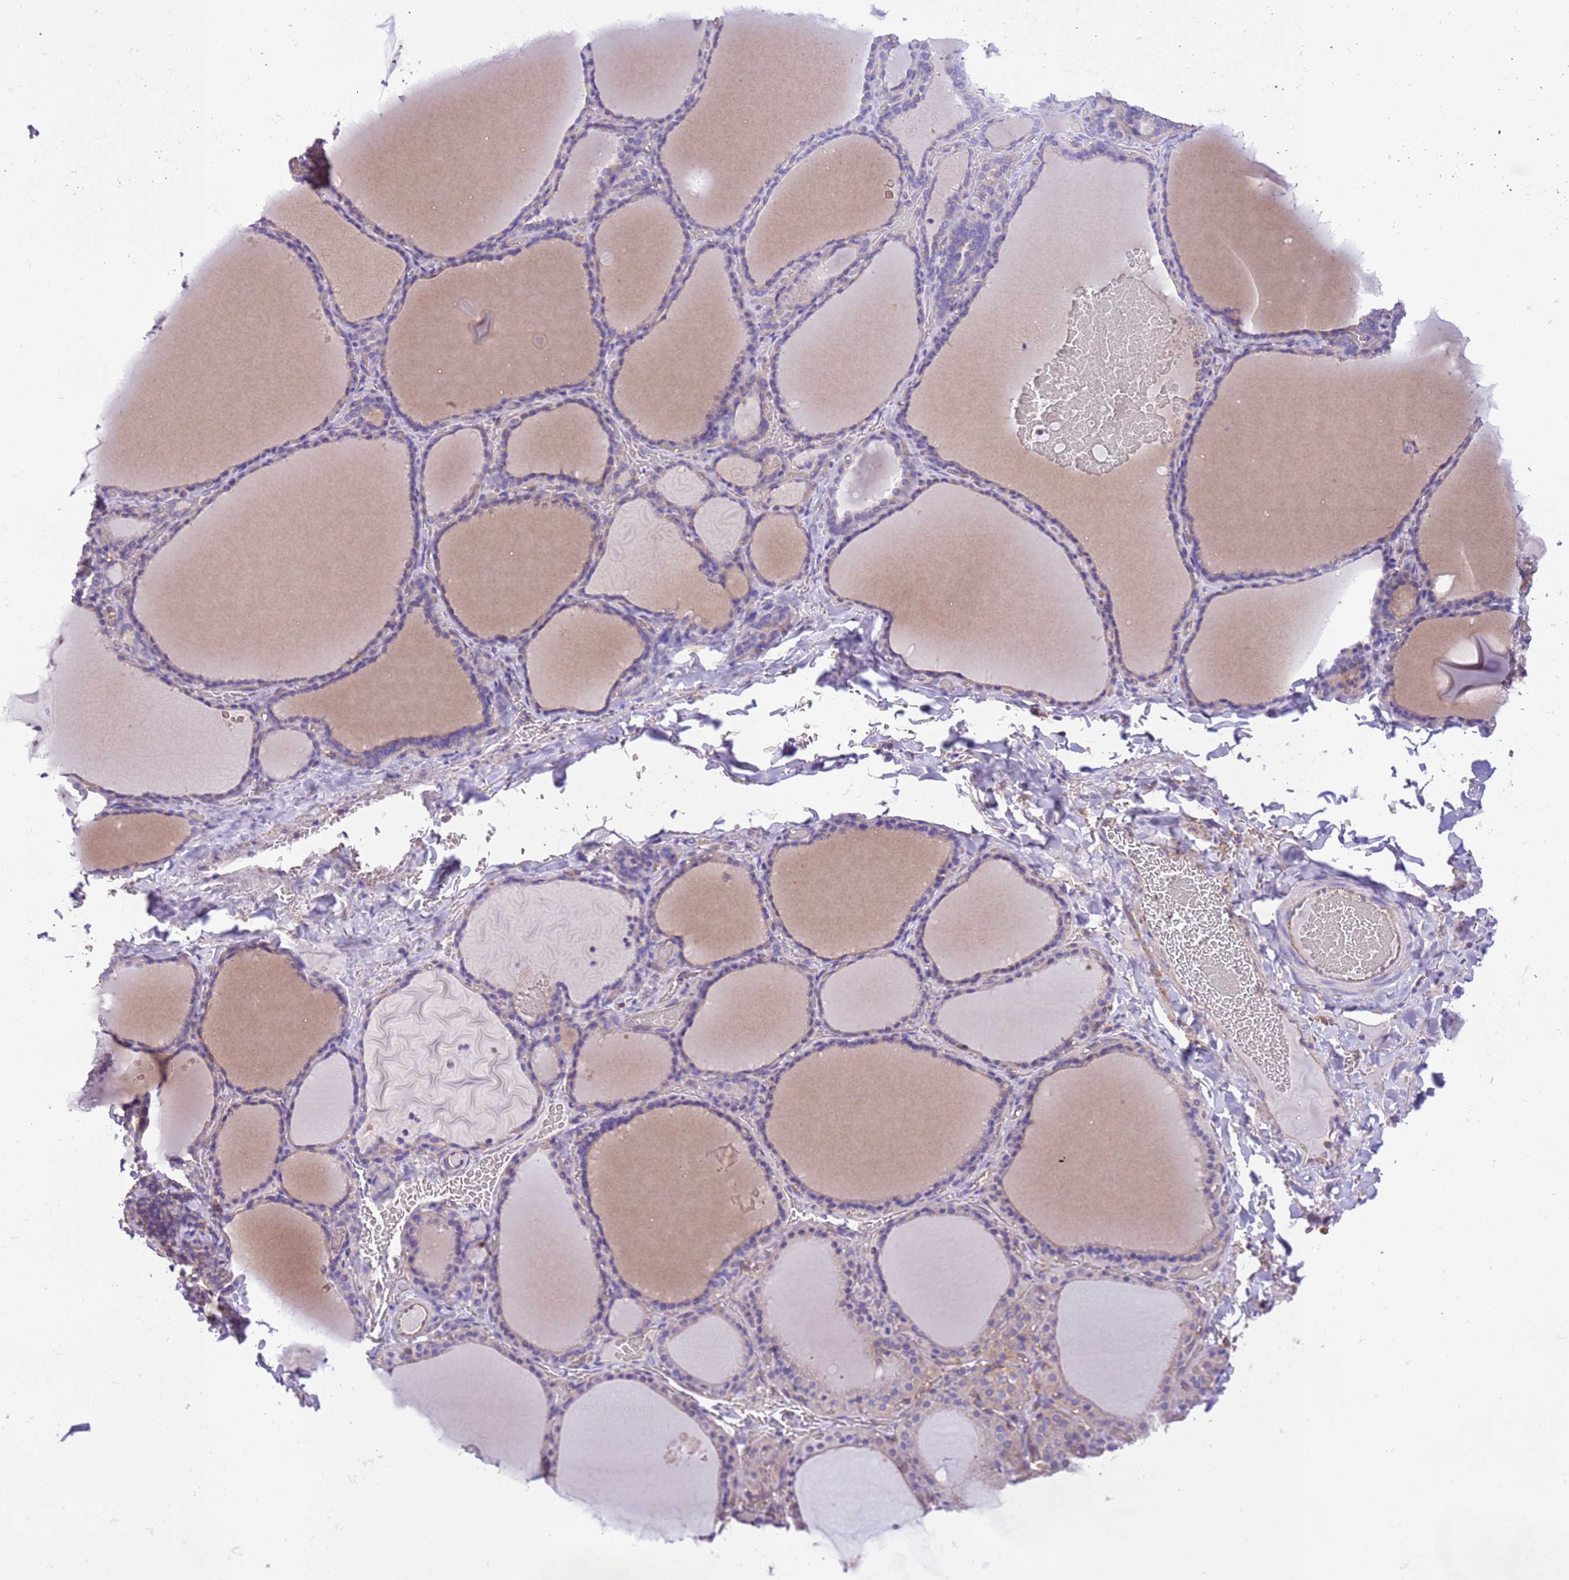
{"staining": {"intensity": "weak", "quantity": "<25%", "location": "cytoplasmic/membranous"}, "tissue": "thyroid gland", "cell_type": "Glandular cells", "image_type": "normal", "snomed": [{"axis": "morphology", "description": "Normal tissue, NOS"}, {"axis": "topography", "description": "Thyroid gland"}], "caption": "High magnification brightfield microscopy of benign thyroid gland stained with DAB (3,3'-diaminobenzidine) (brown) and counterstained with hematoxylin (blue): glandular cells show no significant positivity. The staining is performed using DAB (3,3'-diaminobenzidine) brown chromogen with nuclei counter-stained in using hematoxylin.", "gene": "NAALADL1", "patient": {"sex": "female", "age": 39}}